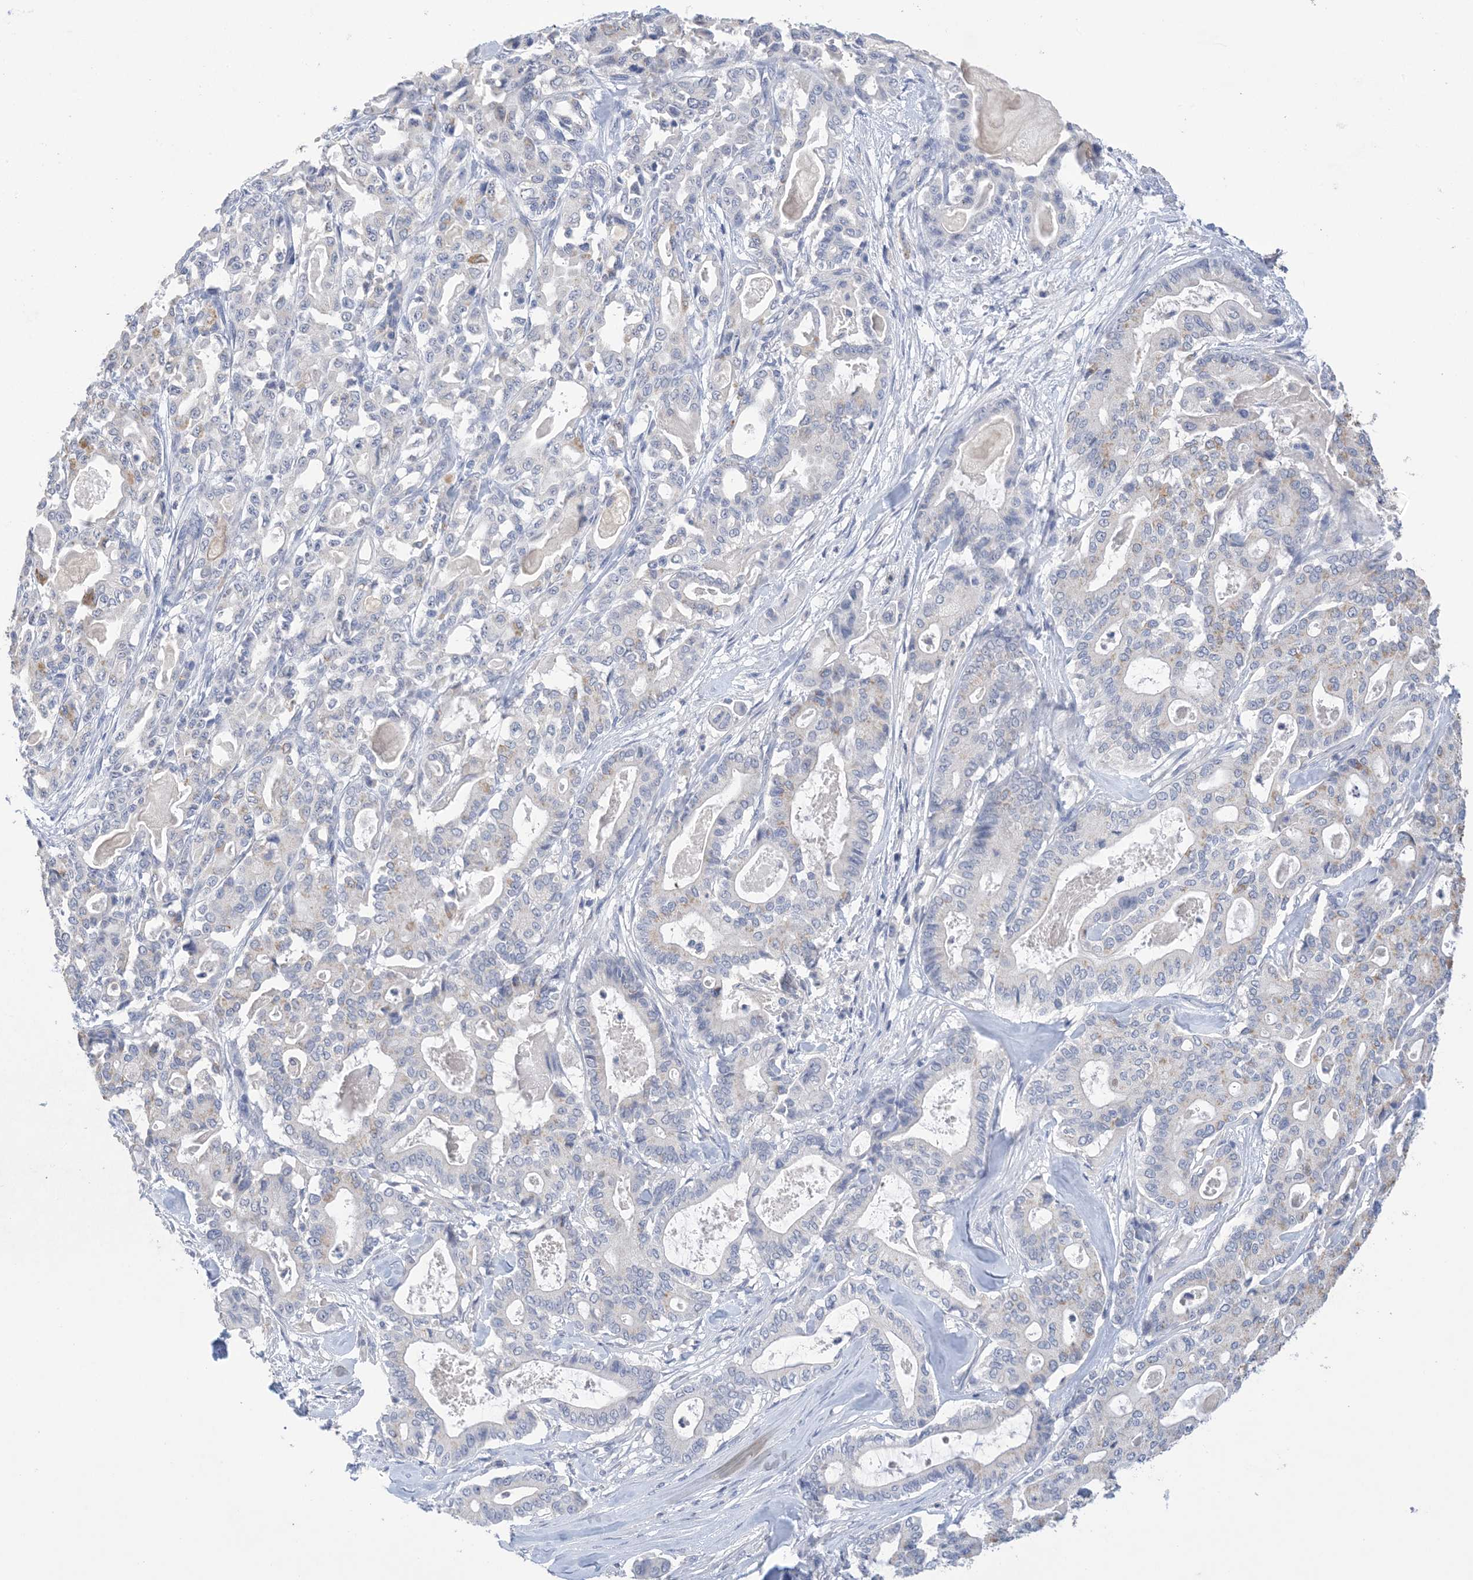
{"staining": {"intensity": "negative", "quantity": "none", "location": "none"}, "tissue": "pancreatic cancer", "cell_type": "Tumor cells", "image_type": "cancer", "snomed": [{"axis": "morphology", "description": "Adenocarcinoma, NOS"}, {"axis": "topography", "description": "Pancreas"}], "caption": "This is an immunohistochemistry image of human pancreatic adenocarcinoma. There is no positivity in tumor cells.", "gene": "DSC3", "patient": {"sex": "male", "age": 63}}